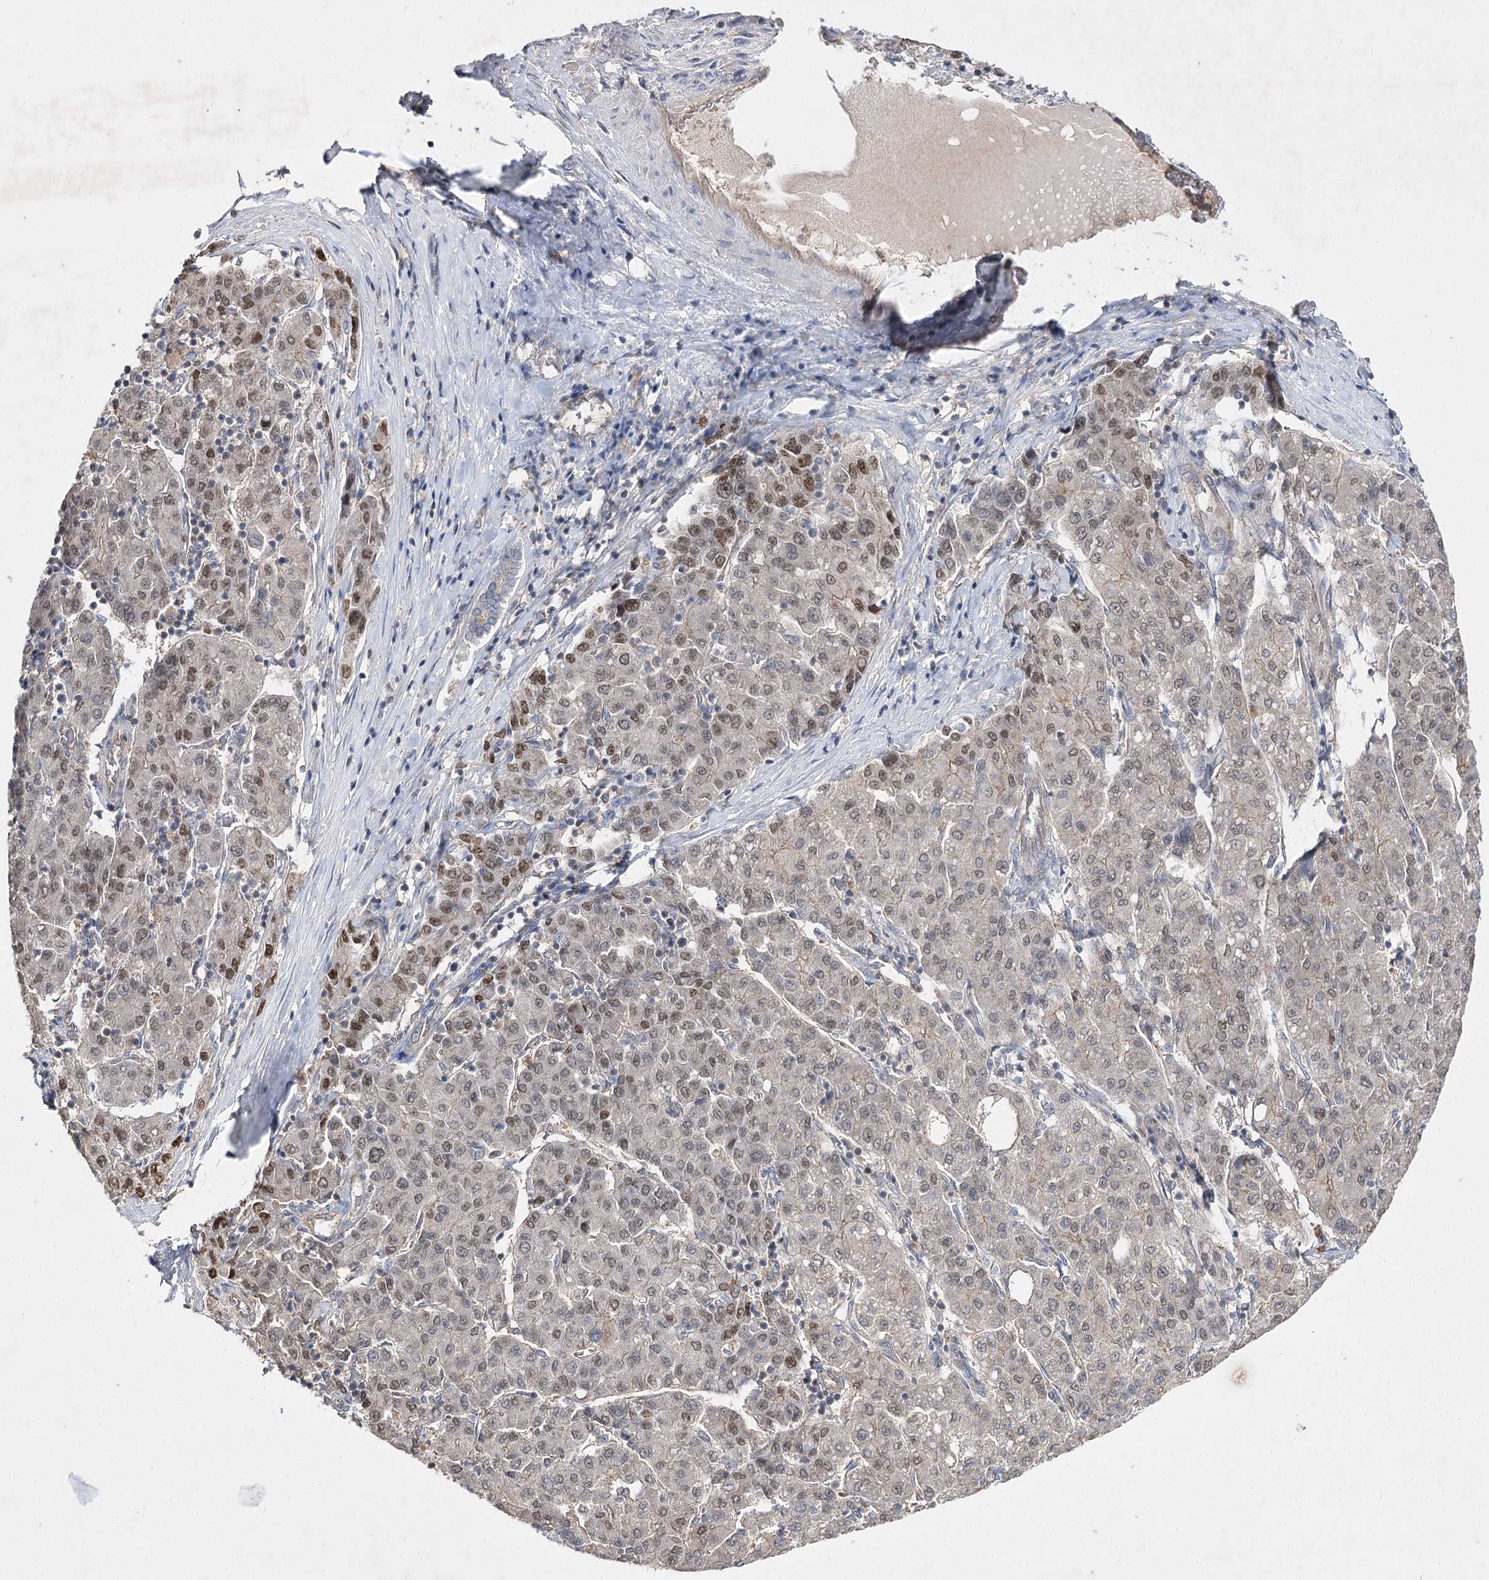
{"staining": {"intensity": "moderate", "quantity": "<25%", "location": "nuclear"}, "tissue": "liver cancer", "cell_type": "Tumor cells", "image_type": "cancer", "snomed": [{"axis": "morphology", "description": "Carcinoma, Hepatocellular, NOS"}, {"axis": "topography", "description": "Liver"}], "caption": "Human liver hepatocellular carcinoma stained with a protein marker shows moderate staining in tumor cells.", "gene": "BCR", "patient": {"sex": "male", "age": 65}}